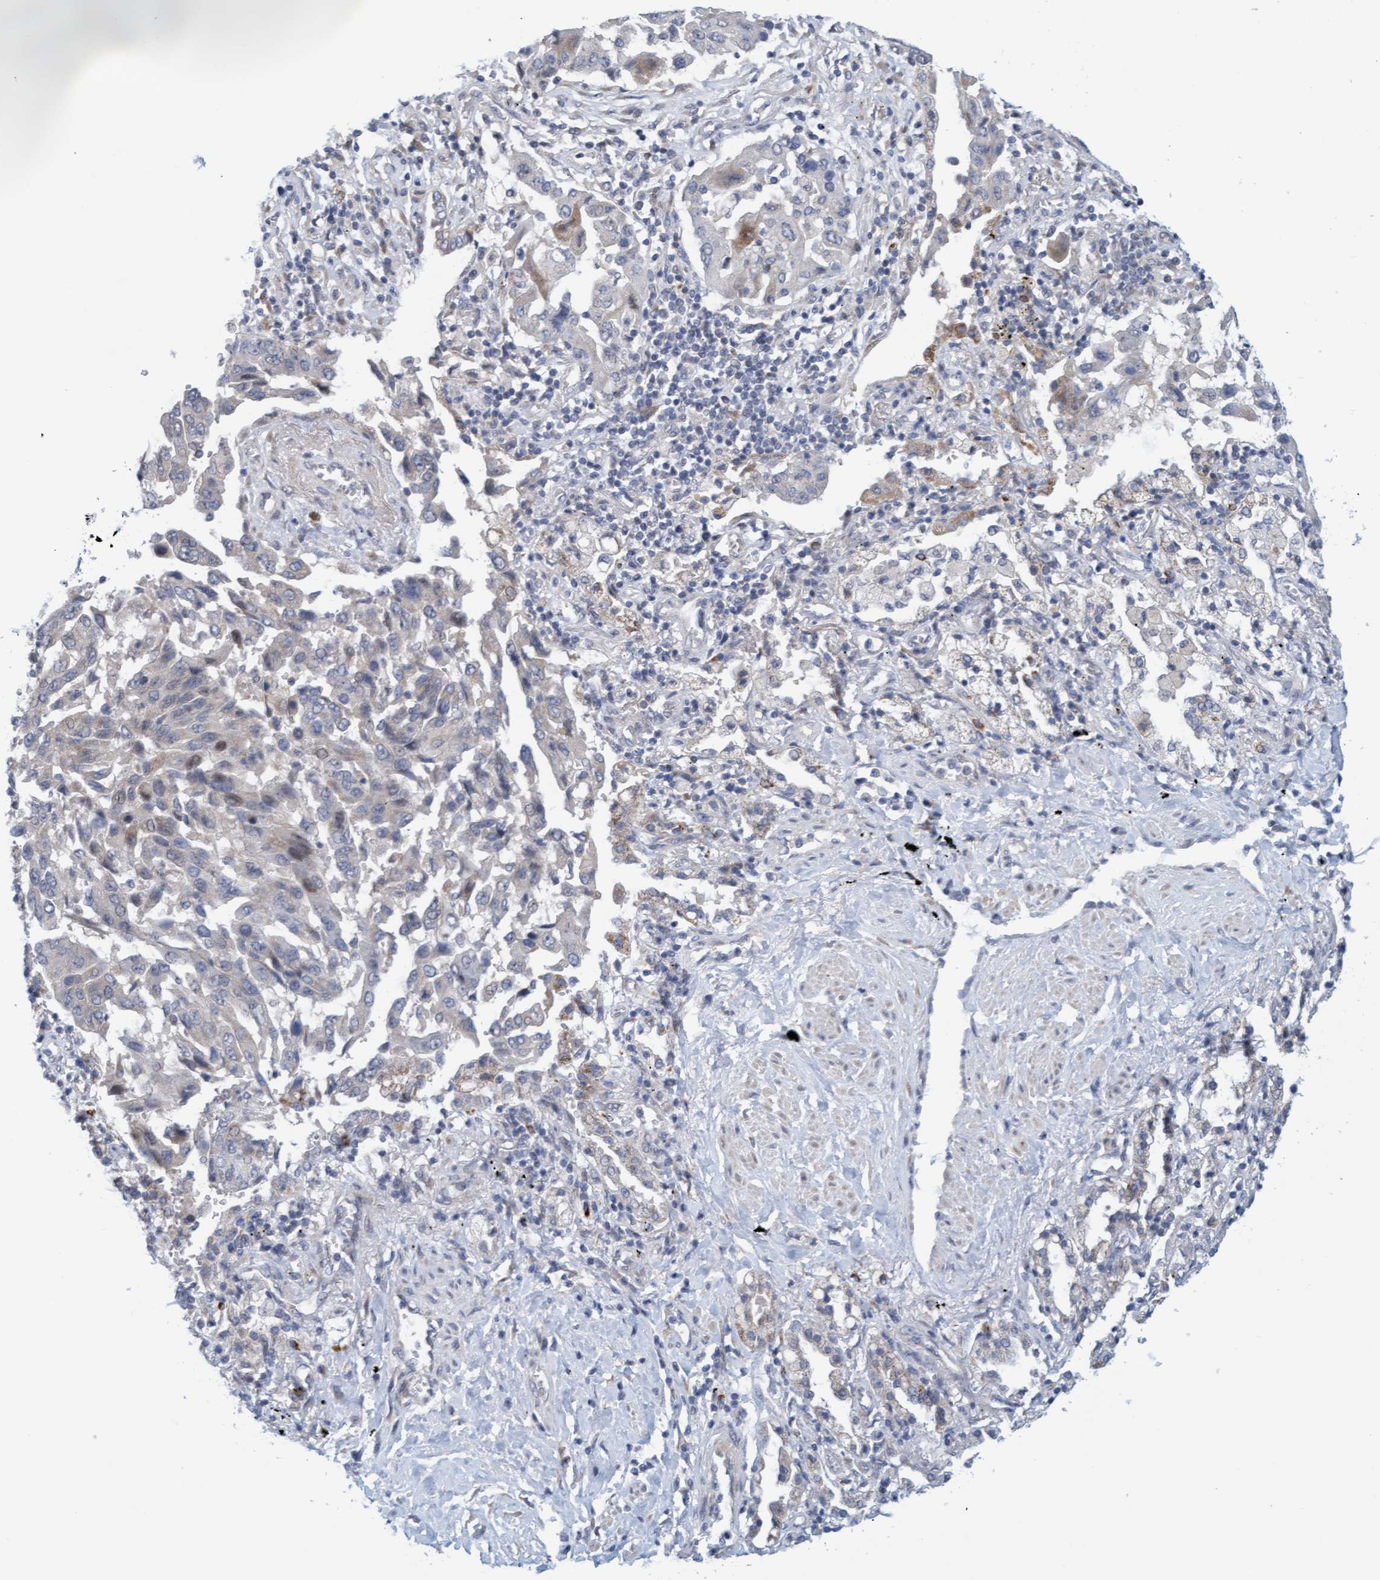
{"staining": {"intensity": "negative", "quantity": "none", "location": "none"}, "tissue": "lung cancer", "cell_type": "Tumor cells", "image_type": "cancer", "snomed": [{"axis": "morphology", "description": "Adenocarcinoma, NOS"}, {"axis": "topography", "description": "Lung"}], "caption": "An IHC micrograph of lung adenocarcinoma is shown. There is no staining in tumor cells of lung adenocarcinoma. (DAB immunohistochemistry (IHC) with hematoxylin counter stain).", "gene": "ZC3H3", "patient": {"sex": "female", "age": 65}}